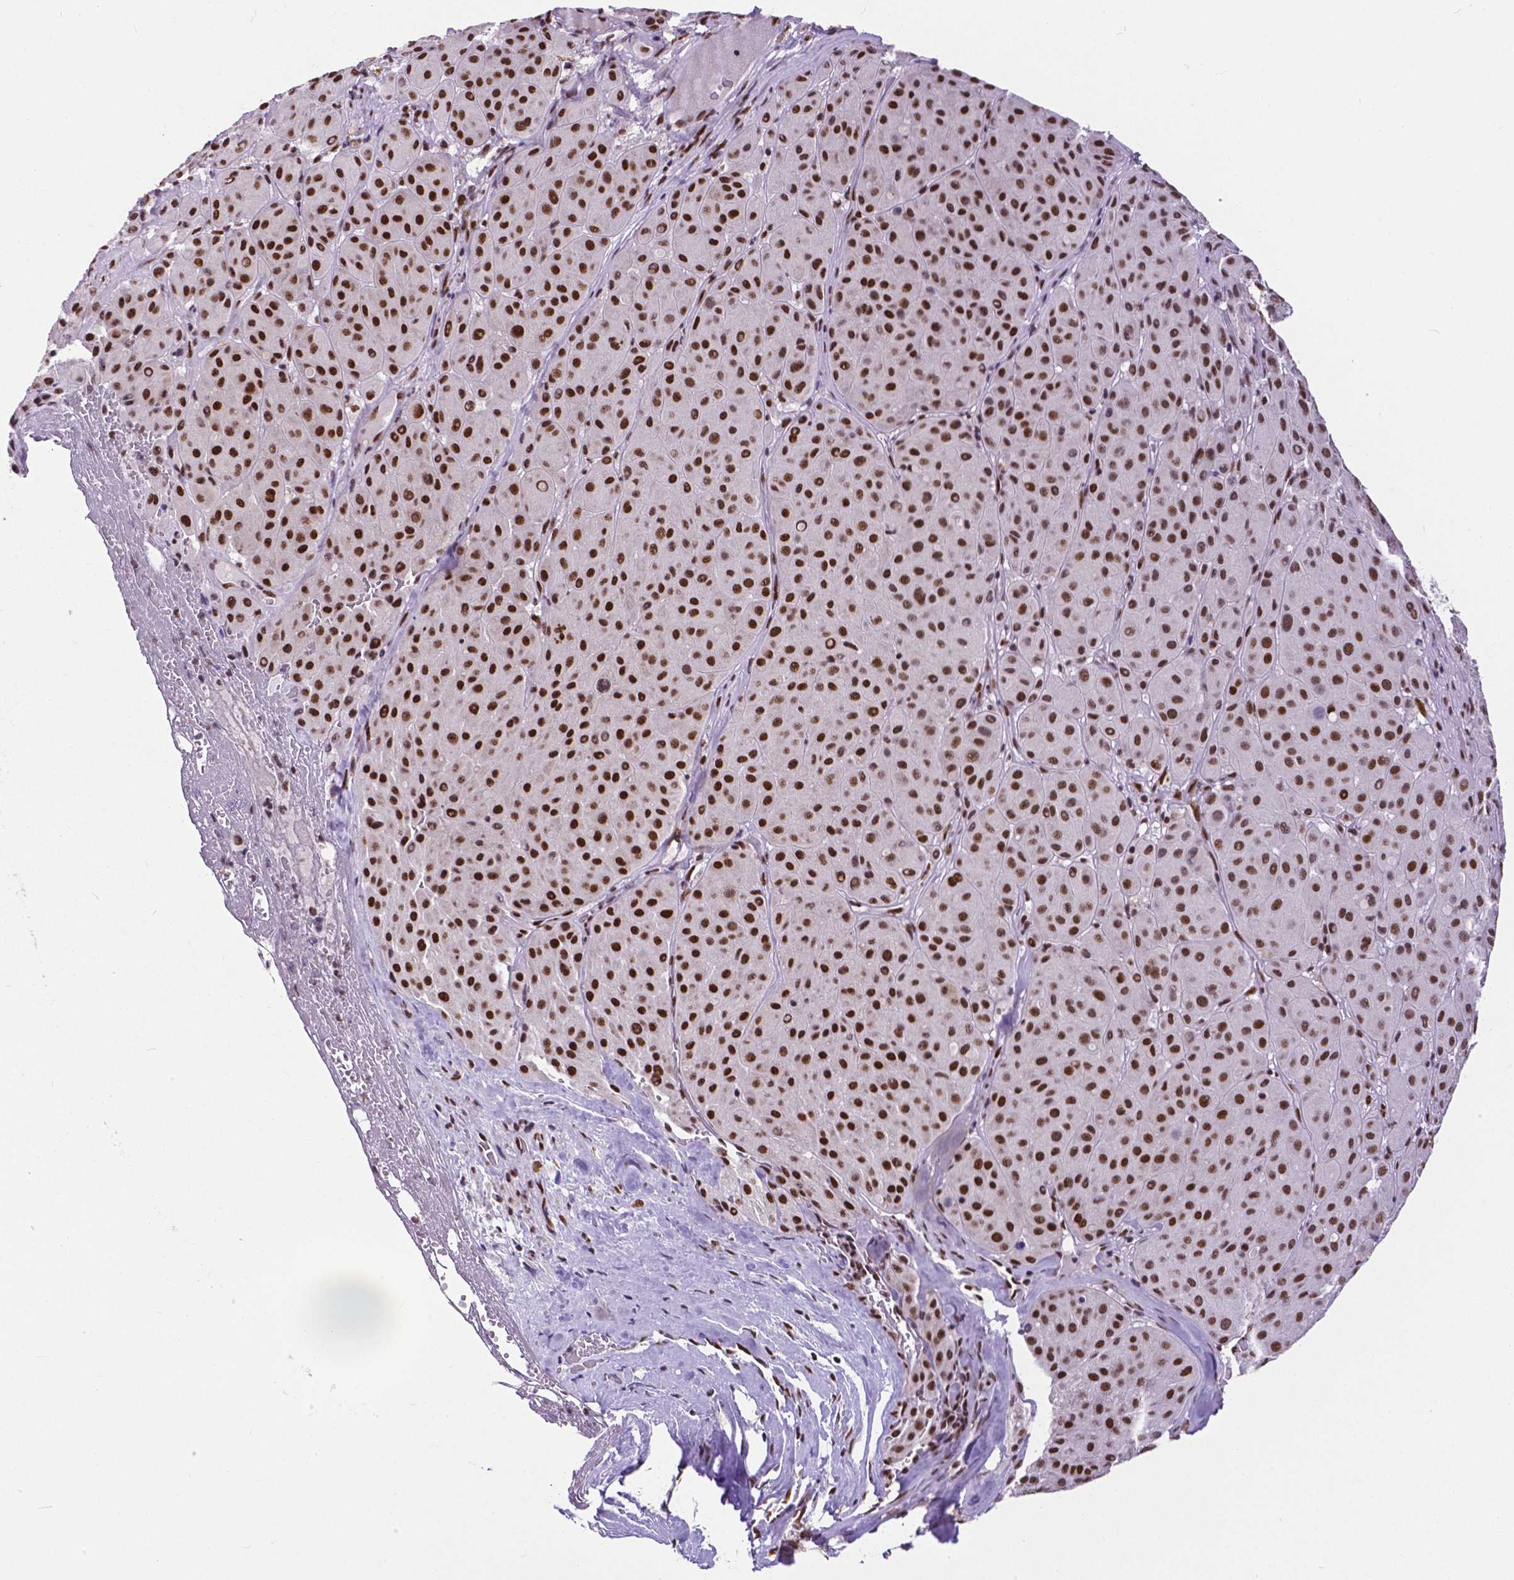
{"staining": {"intensity": "strong", "quantity": ">75%", "location": "nuclear"}, "tissue": "melanoma", "cell_type": "Tumor cells", "image_type": "cancer", "snomed": [{"axis": "morphology", "description": "Malignant melanoma, Metastatic site"}, {"axis": "topography", "description": "Smooth muscle"}], "caption": "The immunohistochemical stain highlights strong nuclear staining in tumor cells of malignant melanoma (metastatic site) tissue. The staining was performed using DAB (3,3'-diaminobenzidine), with brown indicating positive protein expression. Nuclei are stained blue with hematoxylin.", "gene": "ATRX", "patient": {"sex": "male", "age": 41}}